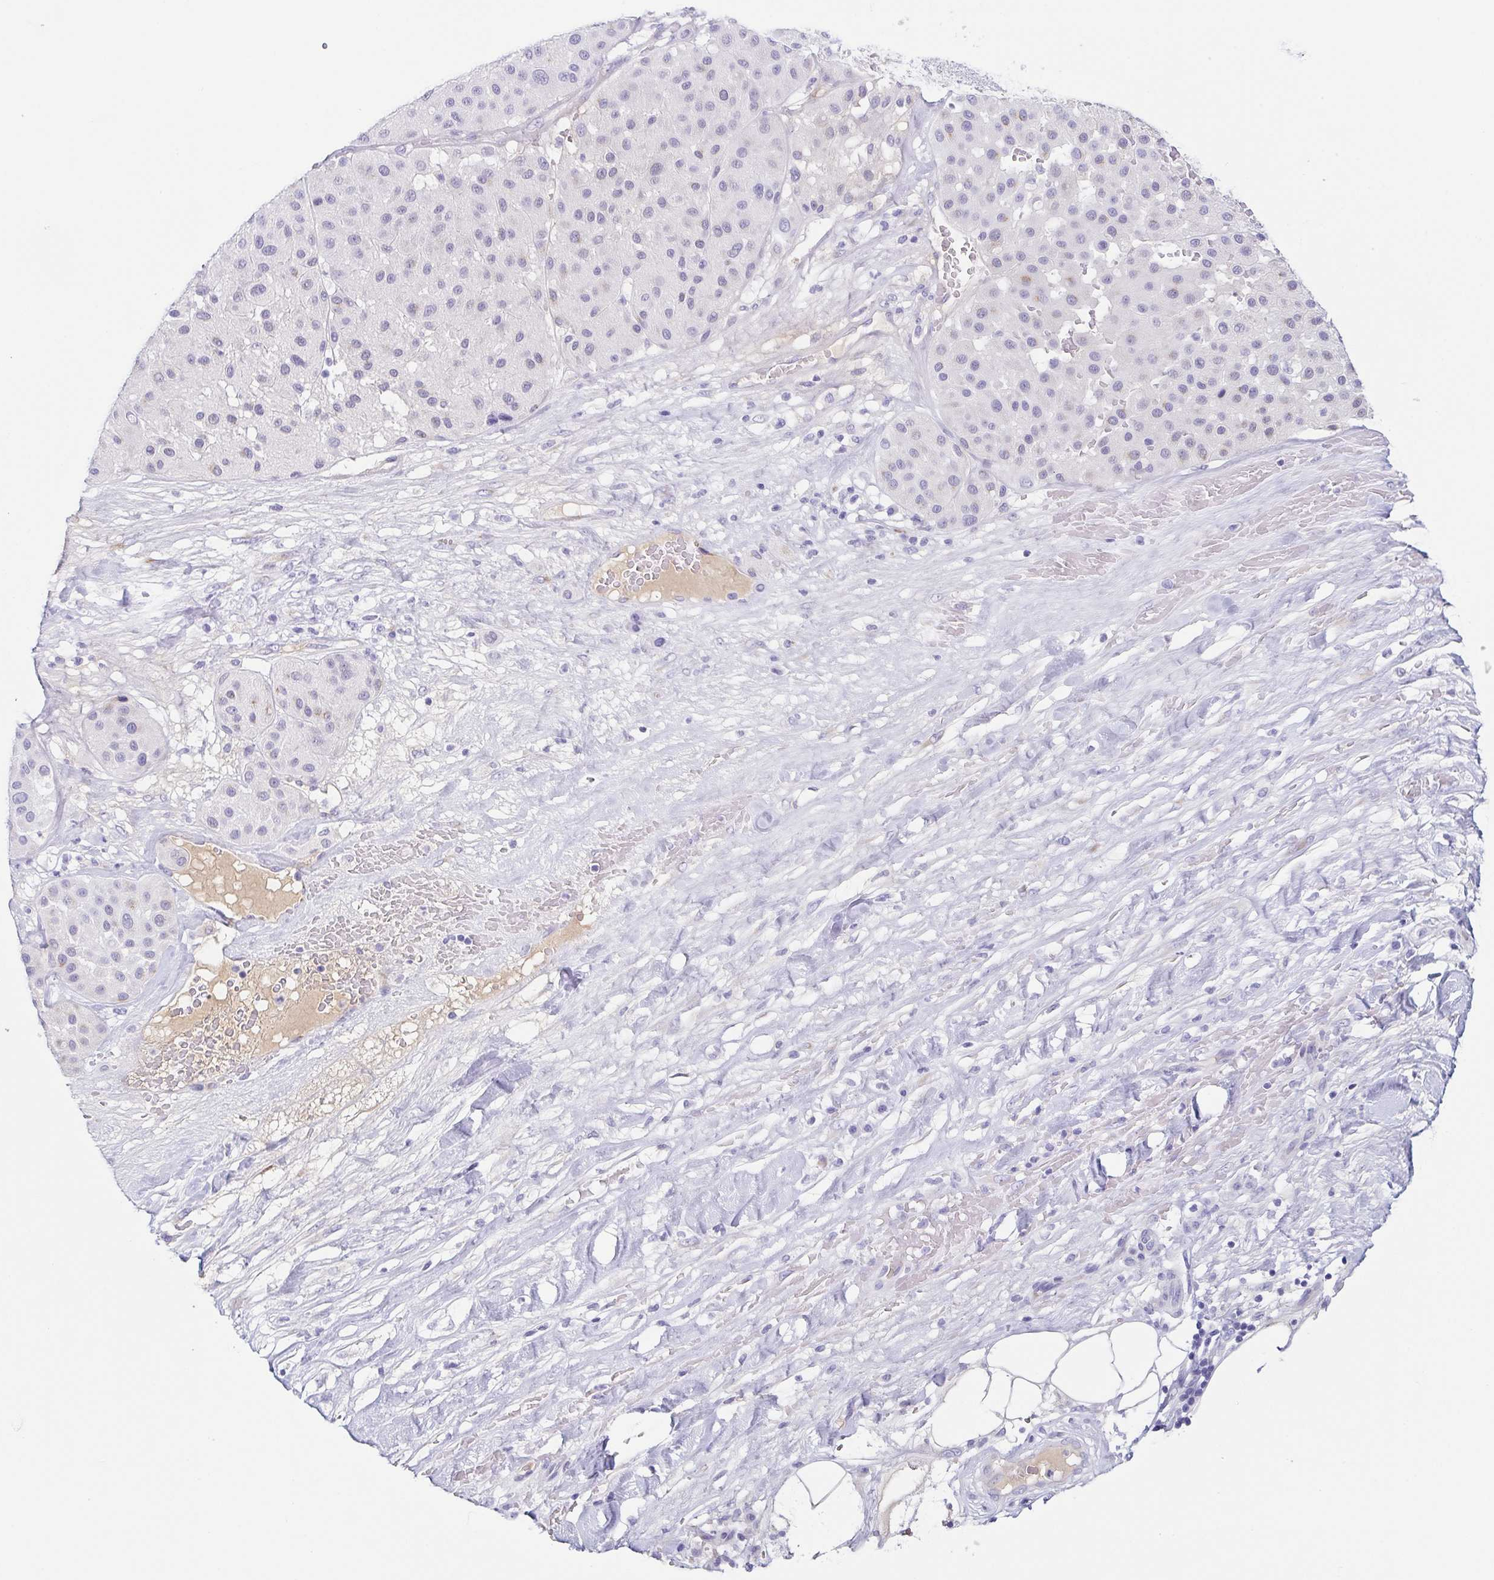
{"staining": {"intensity": "negative", "quantity": "none", "location": "none"}, "tissue": "melanoma", "cell_type": "Tumor cells", "image_type": "cancer", "snomed": [{"axis": "morphology", "description": "Malignant melanoma, Metastatic site"}, {"axis": "topography", "description": "Smooth muscle"}], "caption": "Immunohistochemistry (IHC) photomicrograph of neoplastic tissue: melanoma stained with DAB (3,3'-diaminobenzidine) displays no significant protein positivity in tumor cells.", "gene": "LDLRAD1", "patient": {"sex": "male", "age": 41}}